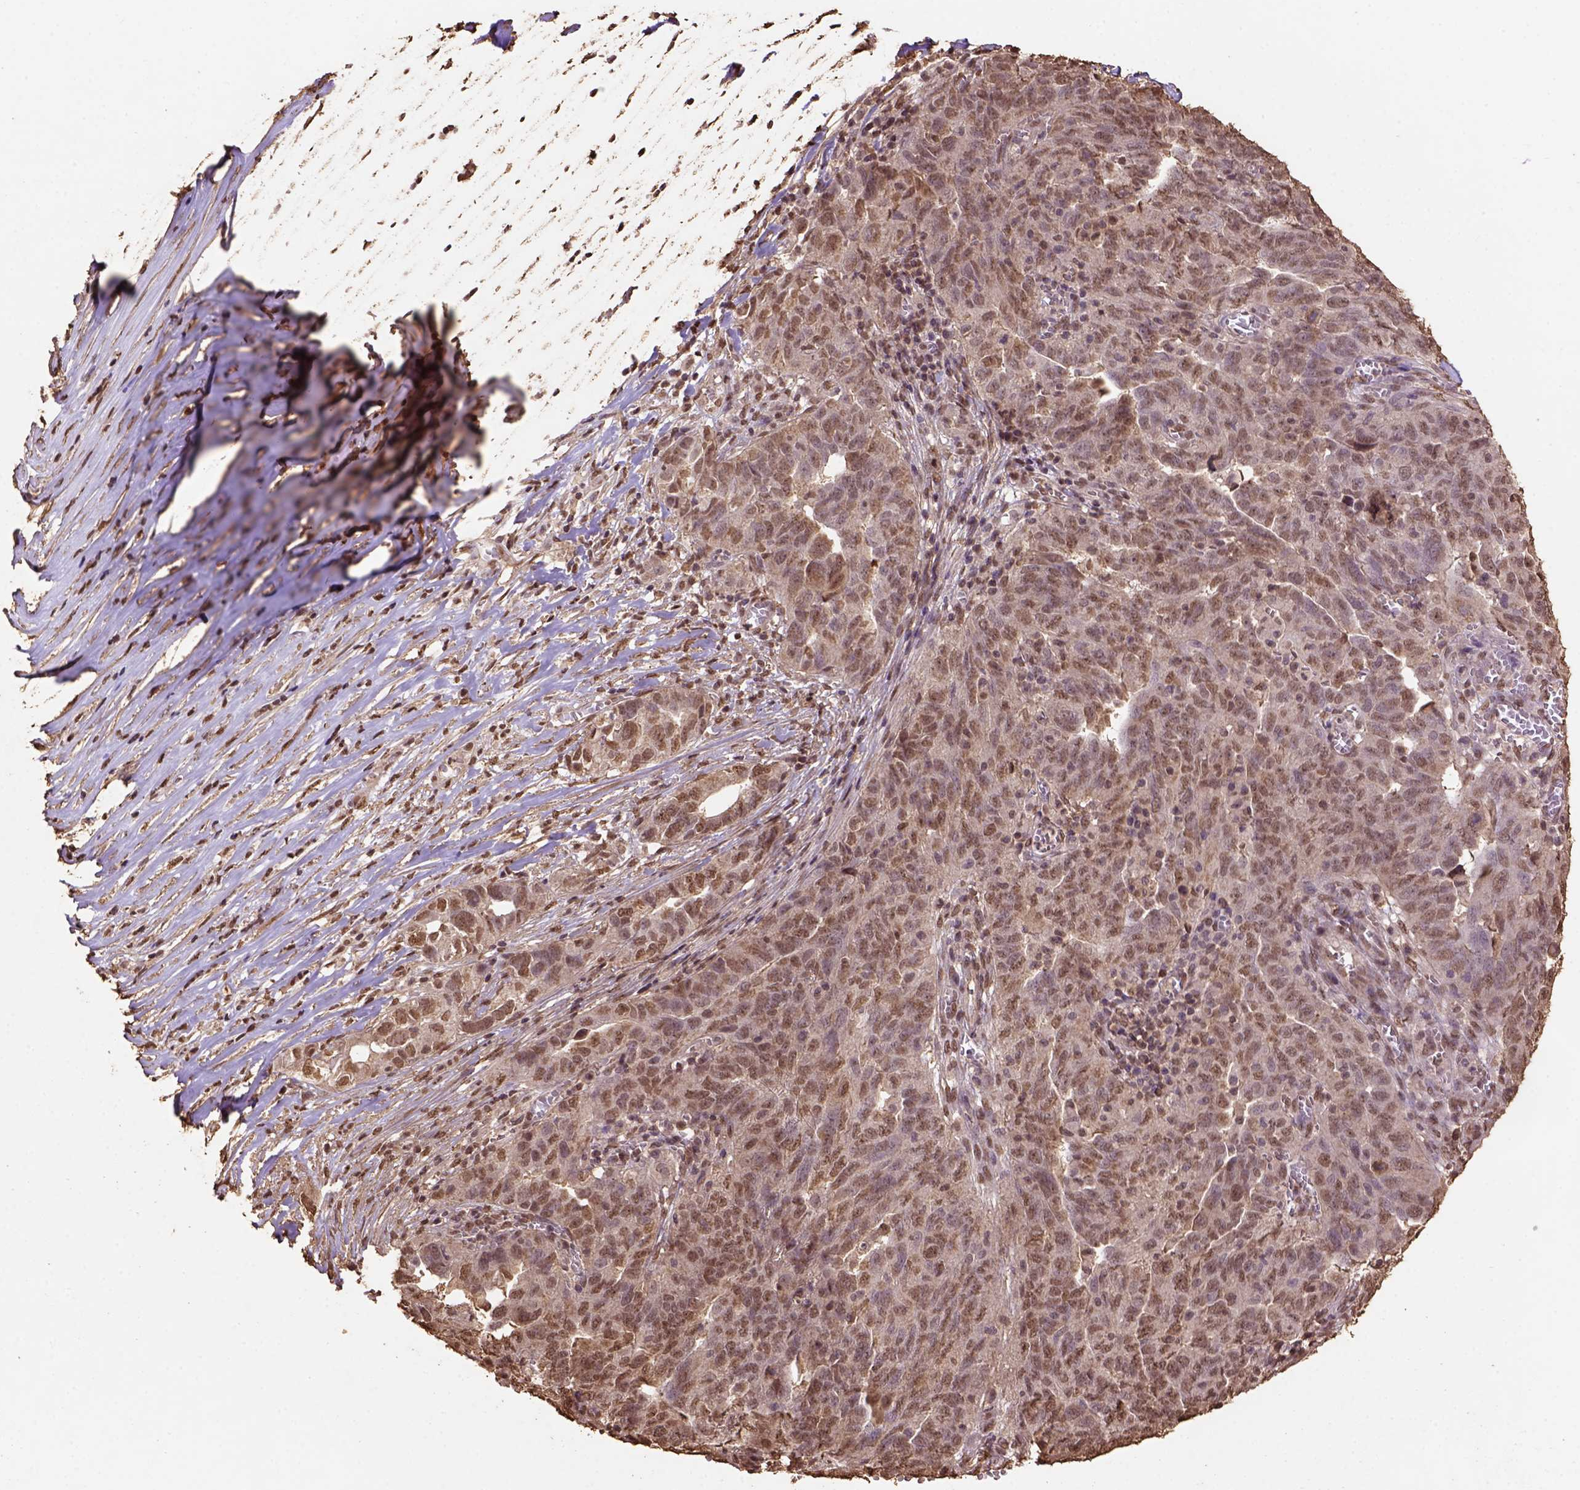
{"staining": {"intensity": "moderate", "quantity": ">75%", "location": "cytoplasmic/membranous"}, "tissue": "ovarian cancer", "cell_type": "Tumor cells", "image_type": "cancer", "snomed": [{"axis": "morphology", "description": "Carcinoma, endometroid"}, {"axis": "topography", "description": "Soft tissue"}, {"axis": "topography", "description": "Ovary"}], "caption": "About >75% of tumor cells in endometroid carcinoma (ovarian) display moderate cytoplasmic/membranous protein expression as visualized by brown immunohistochemical staining.", "gene": "CSTF2T", "patient": {"sex": "female", "age": 52}}